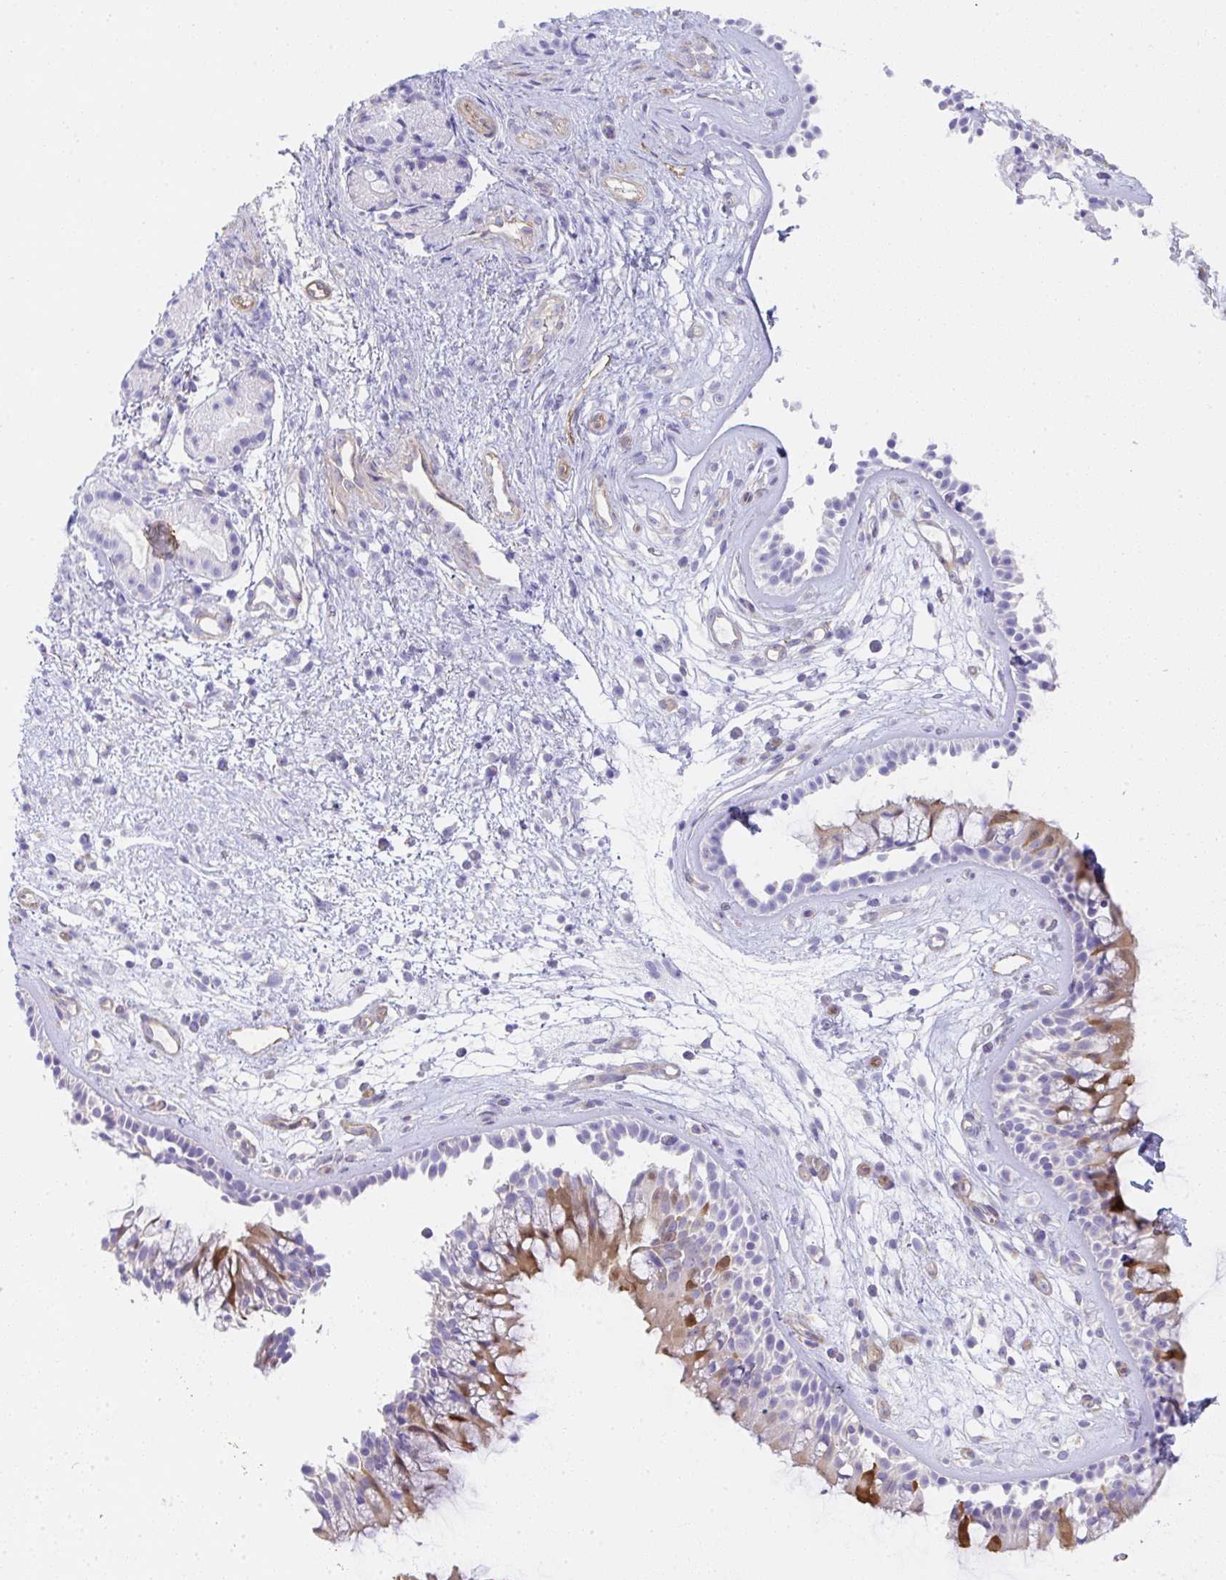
{"staining": {"intensity": "moderate", "quantity": "25%-75%", "location": "cytoplasmic/membranous"}, "tissue": "nasopharynx", "cell_type": "Respiratory epithelial cells", "image_type": "normal", "snomed": [{"axis": "morphology", "description": "Normal tissue, NOS"}, {"axis": "topography", "description": "Nasopharynx"}], "caption": "A brown stain labels moderate cytoplasmic/membranous staining of a protein in respiratory epithelial cells of benign human nasopharynx.", "gene": "TNFAIP8", "patient": {"sex": "female", "age": 70}}